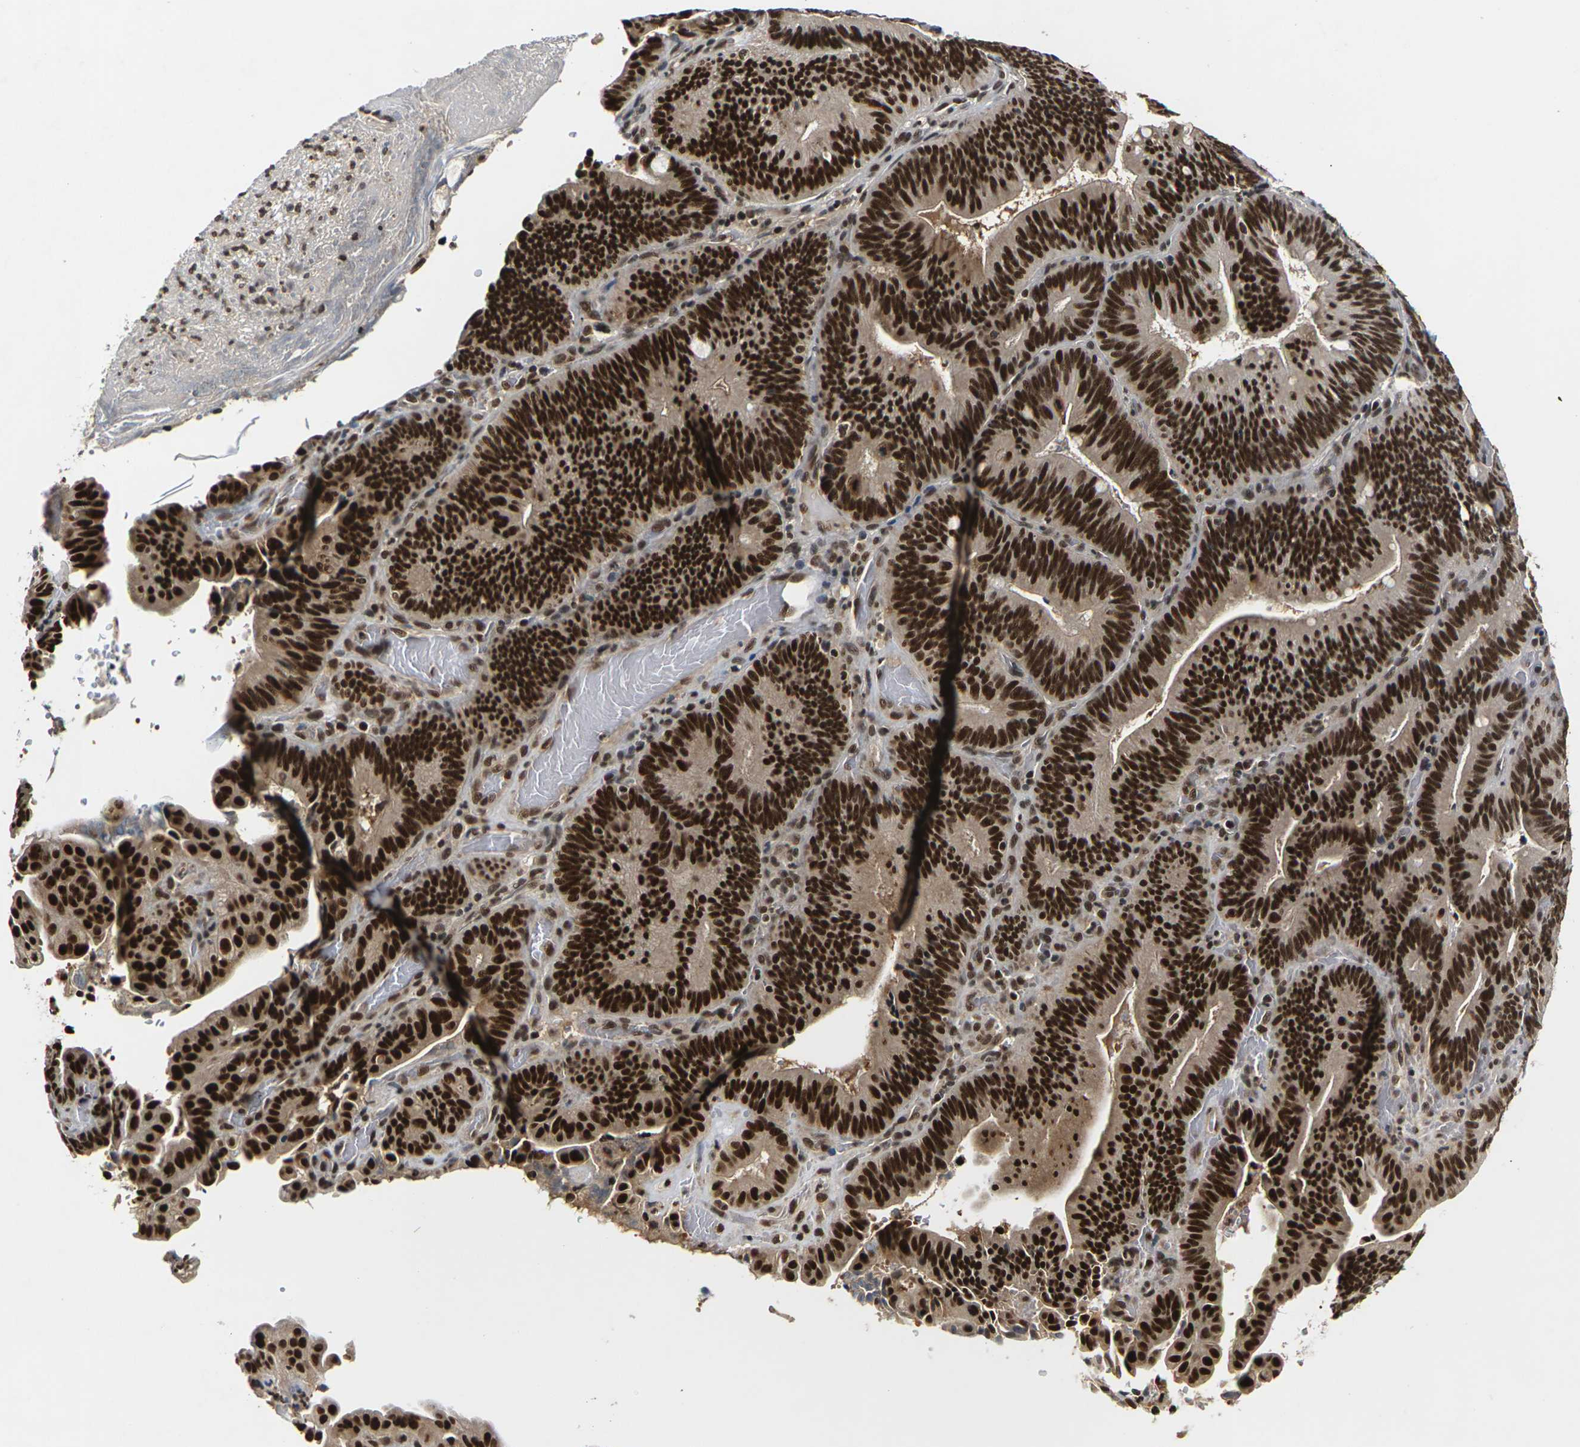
{"staining": {"intensity": "strong", "quantity": ">75%", "location": "cytoplasmic/membranous,nuclear"}, "tissue": "pancreatic cancer", "cell_type": "Tumor cells", "image_type": "cancer", "snomed": [{"axis": "morphology", "description": "Adenocarcinoma, NOS"}, {"axis": "topography", "description": "Pancreas"}], "caption": "Protein positivity by immunohistochemistry (IHC) exhibits strong cytoplasmic/membranous and nuclear expression in about >75% of tumor cells in adenocarcinoma (pancreatic).", "gene": "NELFA", "patient": {"sex": "male", "age": 82}}